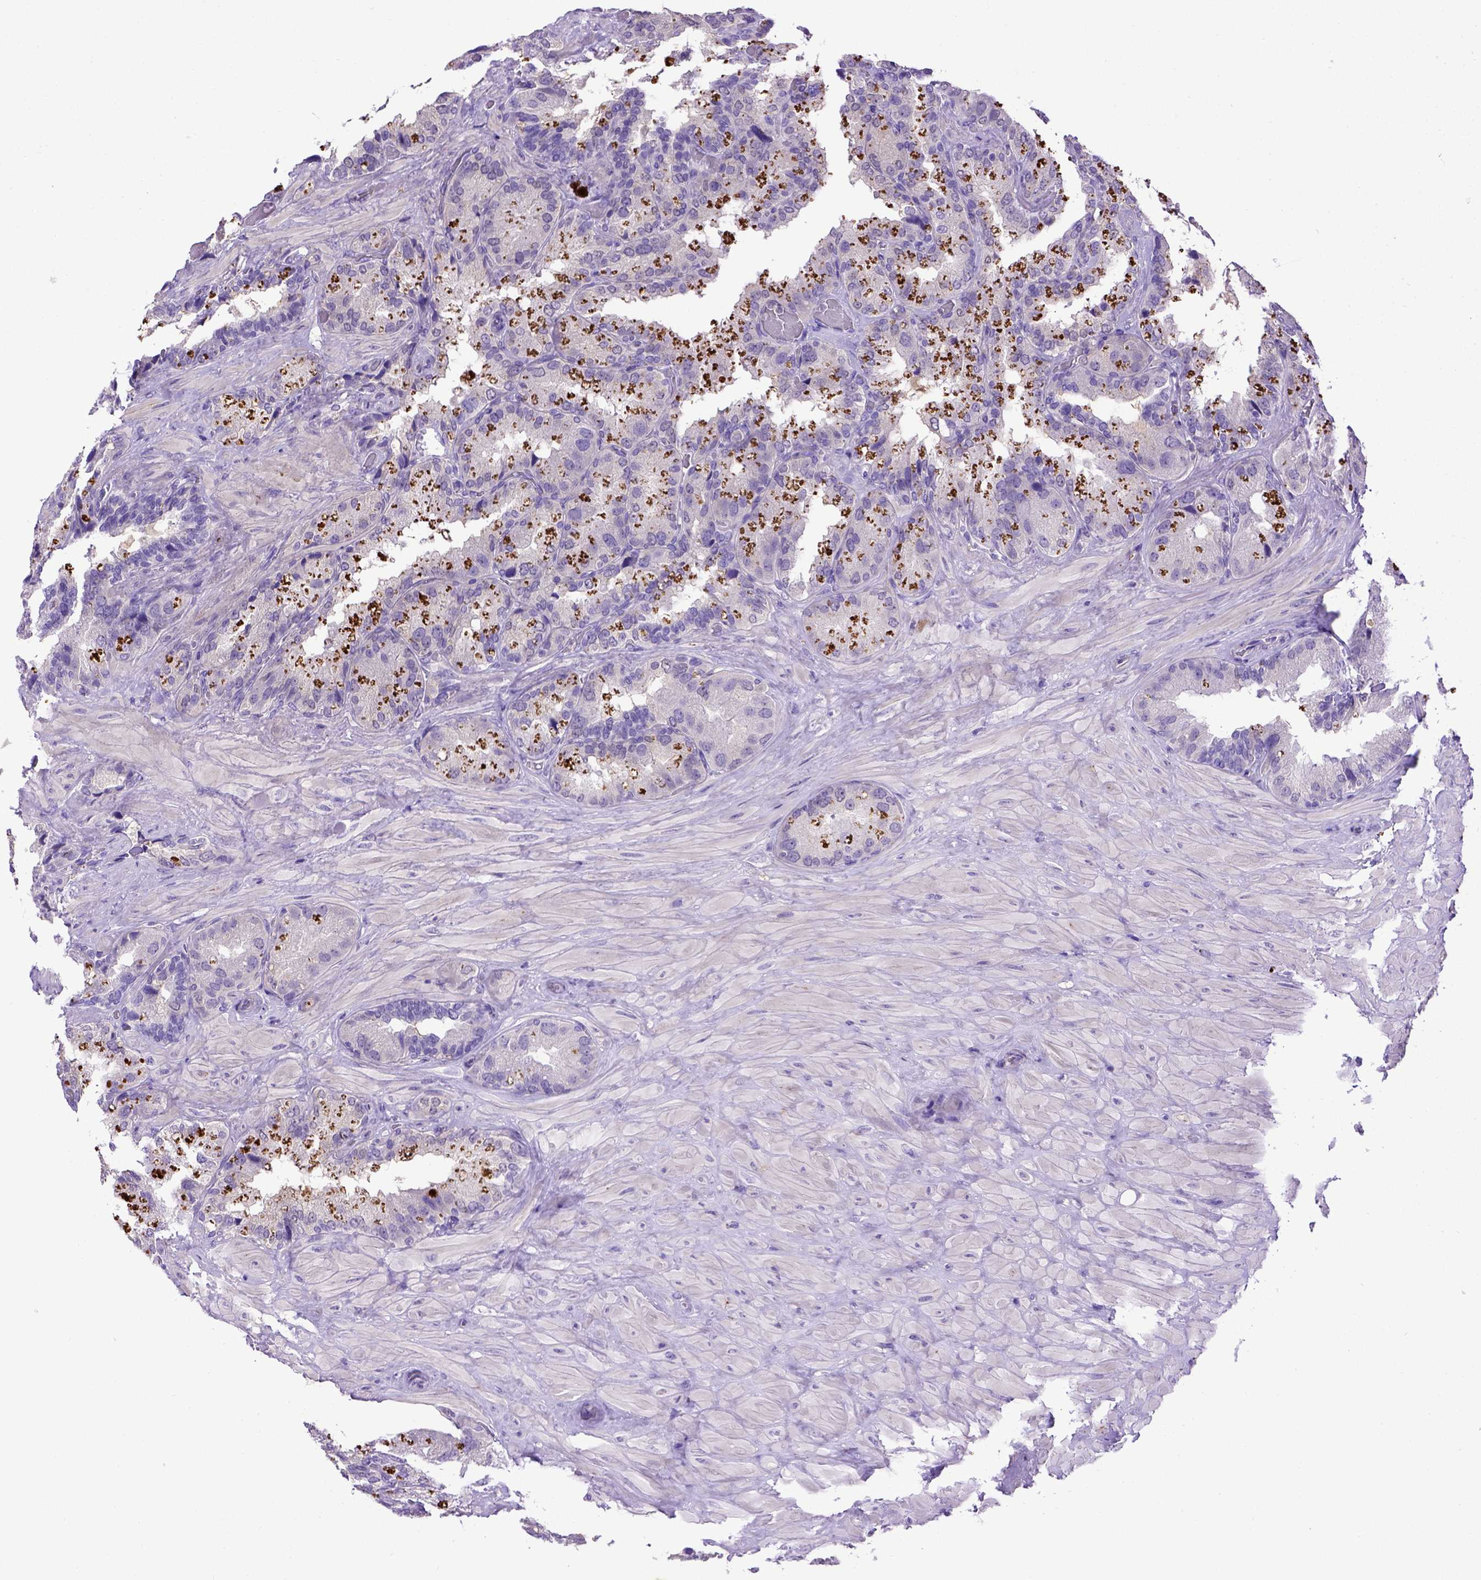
{"staining": {"intensity": "negative", "quantity": "none", "location": "none"}, "tissue": "seminal vesicle", "cell_type": "Glandular cells", "image_type": "normal", "snomed": [{"axis": "morphology", "description": "Normal tissue, NOS"}, {"axis": "topography", "description": "Seminal veicle"}], "caption": "Protein analysis of normal seminal vesicle demonstrates no significant positivity in glandular cells.", "gene": "ADAM12", "patient": {"sex": "male", "age": 60}}